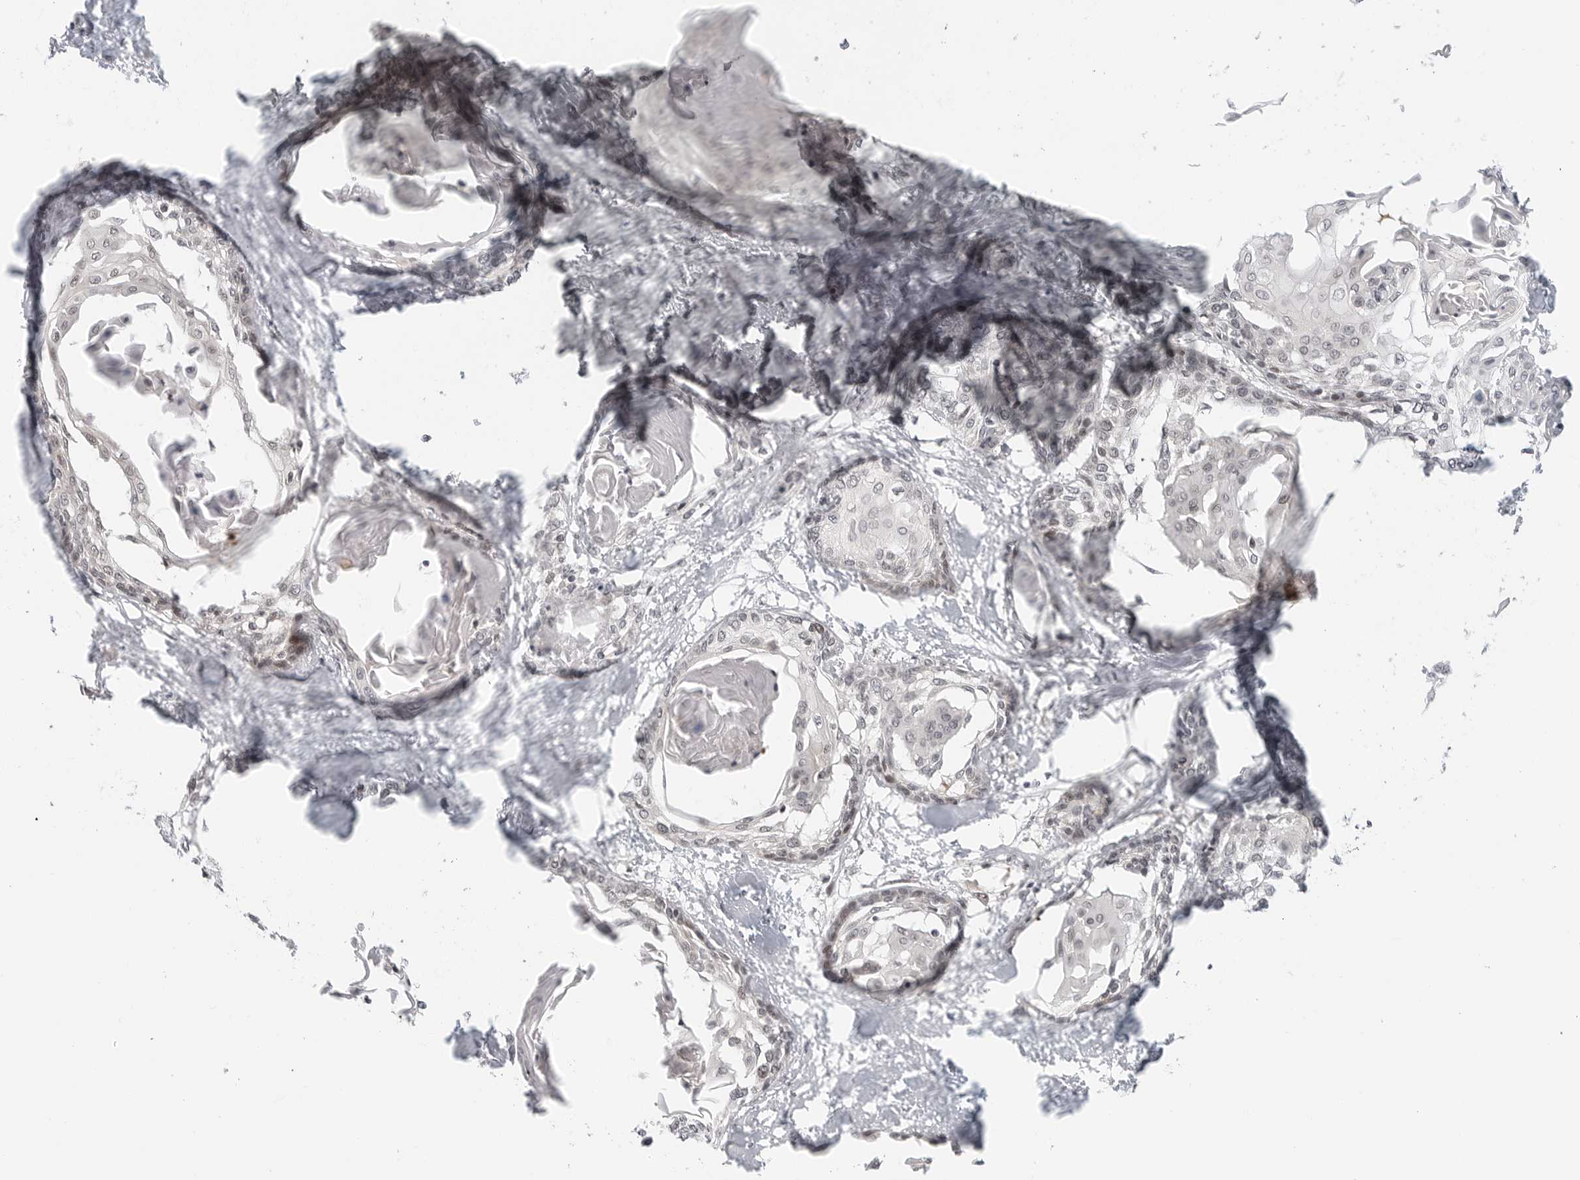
{"staining": {"intensity": "weak", "quantity": "<25%", "location": "nuclear"}, "tissue": "cervical cancer", "cell_type": "Tumor cells", "image_type": "cancer", "snomed": [{"axis": "morphology", "description": "Squamous cell carcinoma, NOS"}, {"axis": "topography", "description": "Cervix"}], "caption": "Cervical cancer (squamous cell carcinoma) was stained to show a protein in brown. There is no significant positivity in tumor cells.", "gene": "C8orf33", "patient": {"sex": "female", "age": 57}}